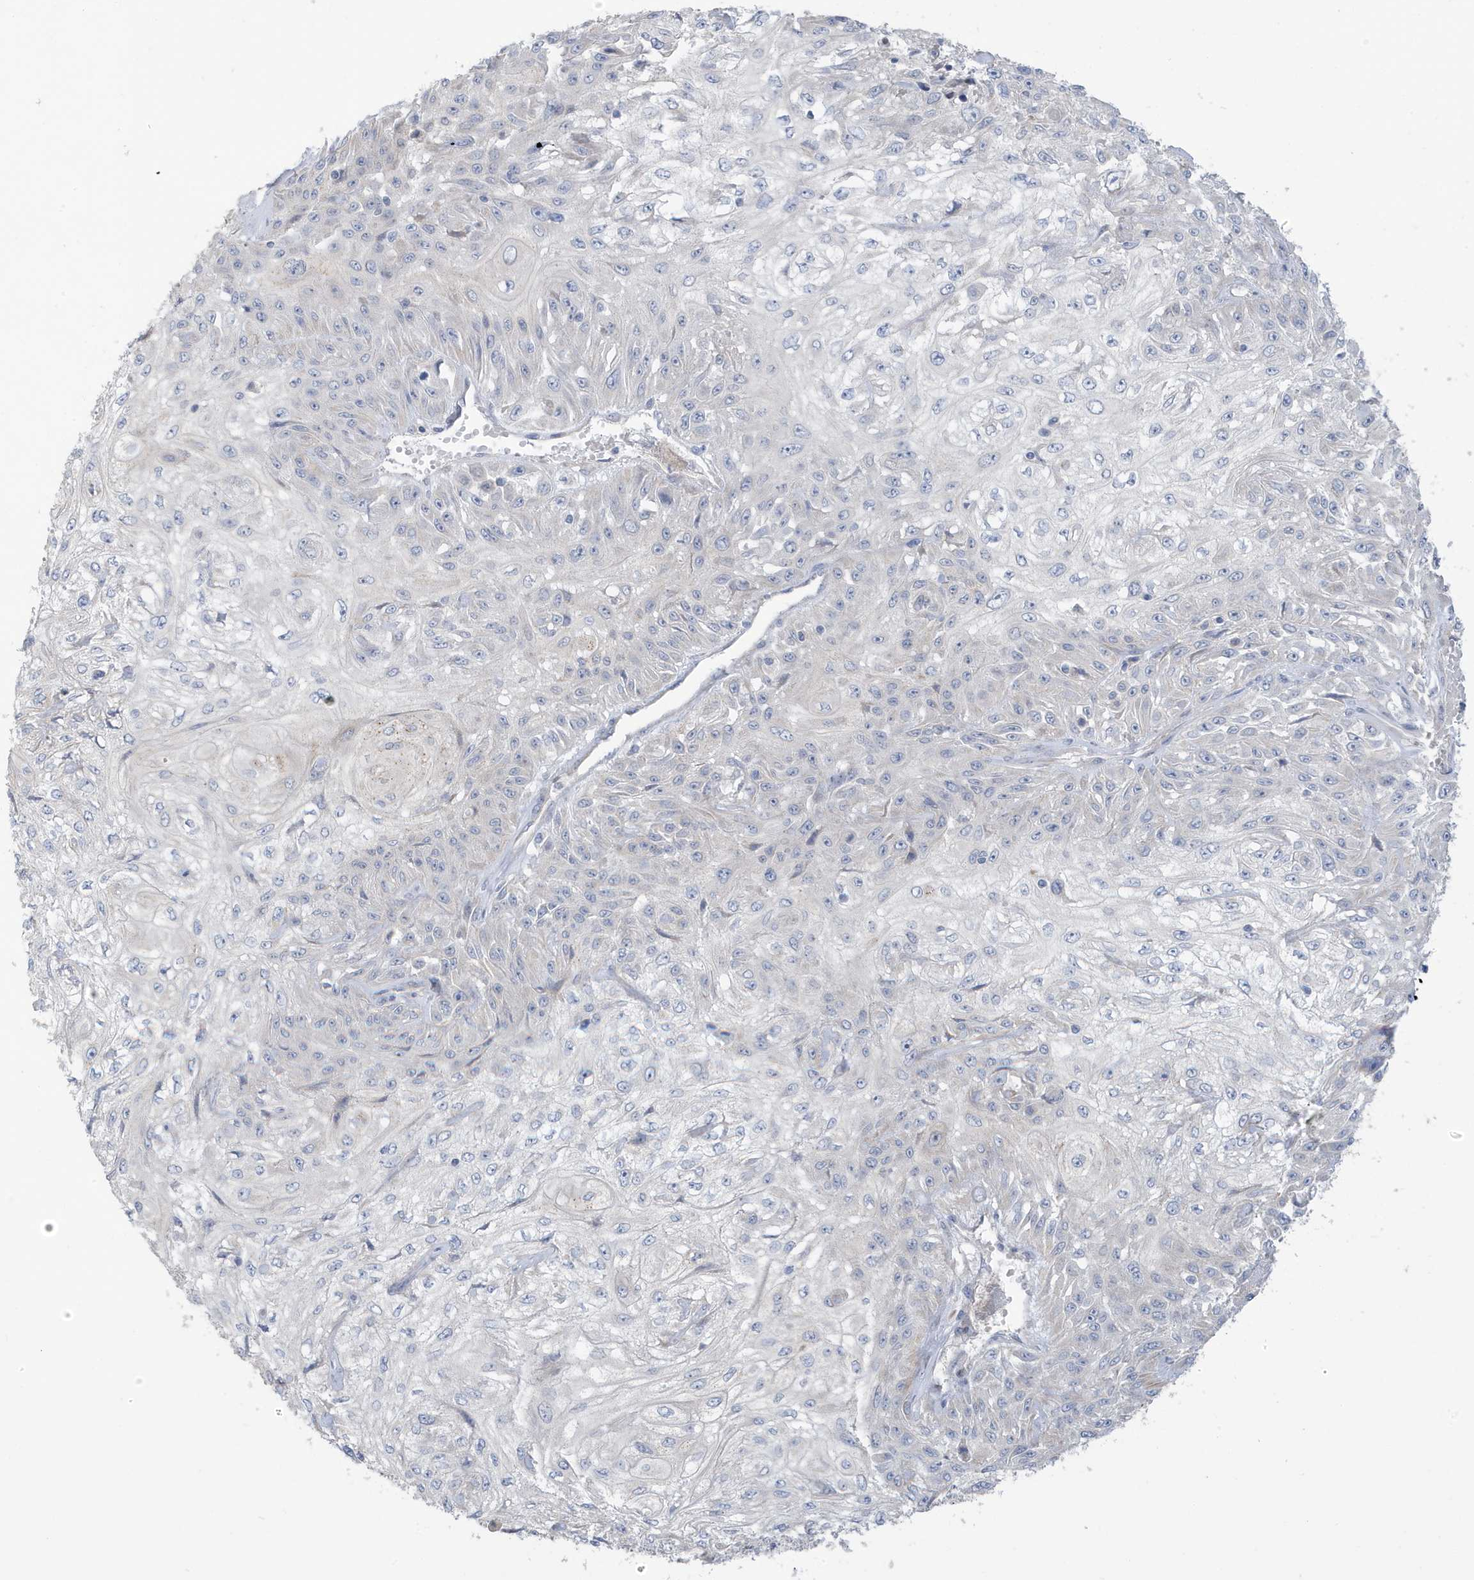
{"staining": {"intensity": "negative", "quantity": "none", "location": "none"}, "tissue": "skin cancer", "cell_type": "Tumor cells", "image_type": "cancer", "snomed": [{"axis": "morphology", "description": "Squamous cell carcinoma, NOS"}, {"axis": "morphology", "description": "Squamous cell carcinoma, metastatic, NOS"}, {"axis": "topography", "description": "Skin"}, {"axis": "topography", "description": "Lymph node"}], "caption": "The micrograph reveals no staining of tumor cells in skin metastatic squamous cell carcinoma. (Stains: DAB immunohistochemistry with hematoxylin counter stain, Microscopy: brightfield microscopy at high magnification).", "gene": "ATP13A5", "patient": {"sex": "male", "age": 75}}